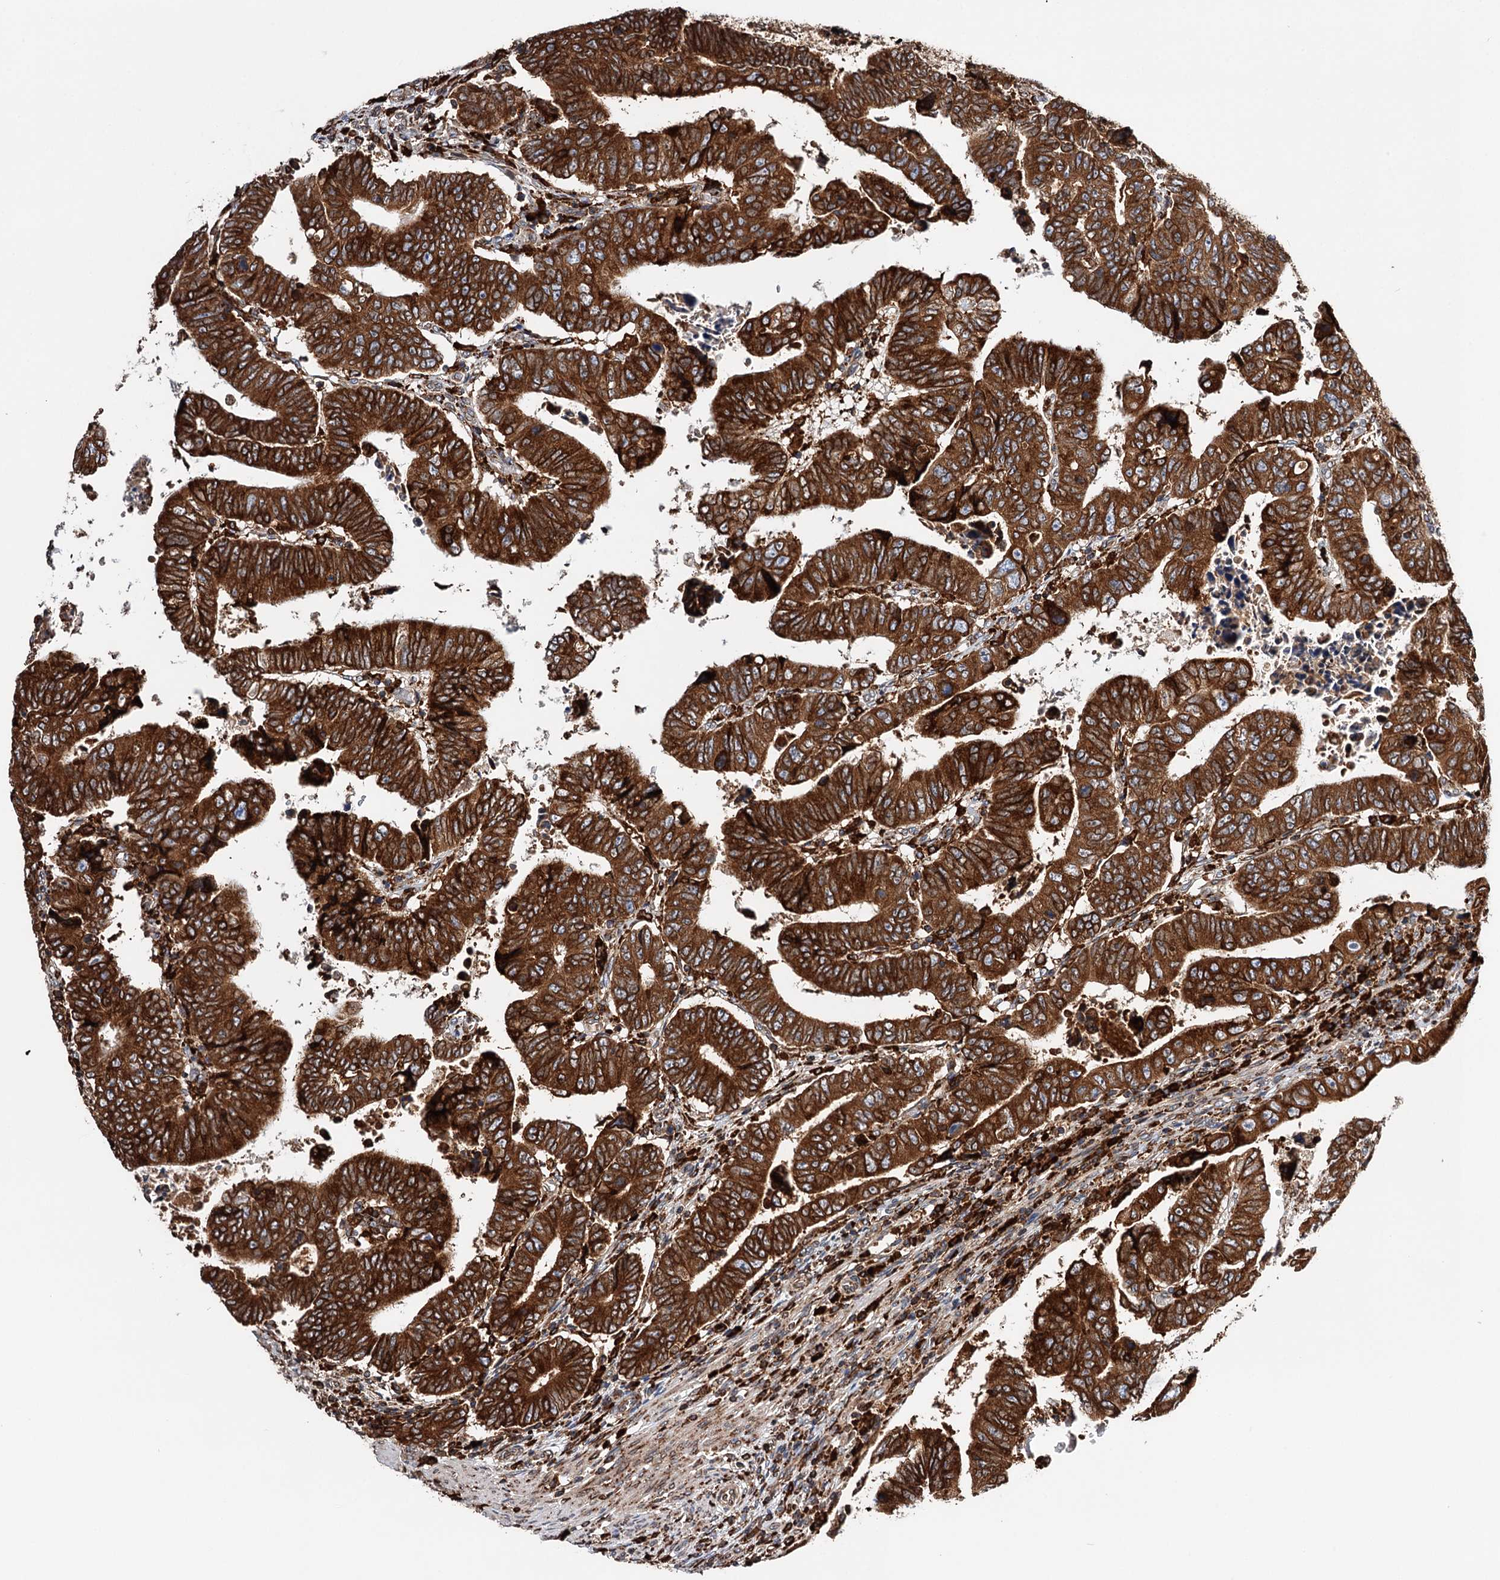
{"staining": {"intensity": "strong", "quantity": ">75%", "location": "cytoplasmic/membranous"}, "tissue": "colorectal cancer", "cell_type": "Tumor cells", "image_type": "cancer", "snomed": [{"axis": "morphology", "description": "Normal tissue, NOS"}, {"axis": "morphology", "description": "Adenocarcinoma, NOS"}, {"axis": "topography", "description": "Rectum"}], "caption": "Protein expression analysis of colorectal cancer (adenocarcinoma) shows strong cytoplasmic/membranous positivity in approximately >75% of tumor cells.", "gene": "ERP29", "patient": {"sex": "female", "age": 65}}